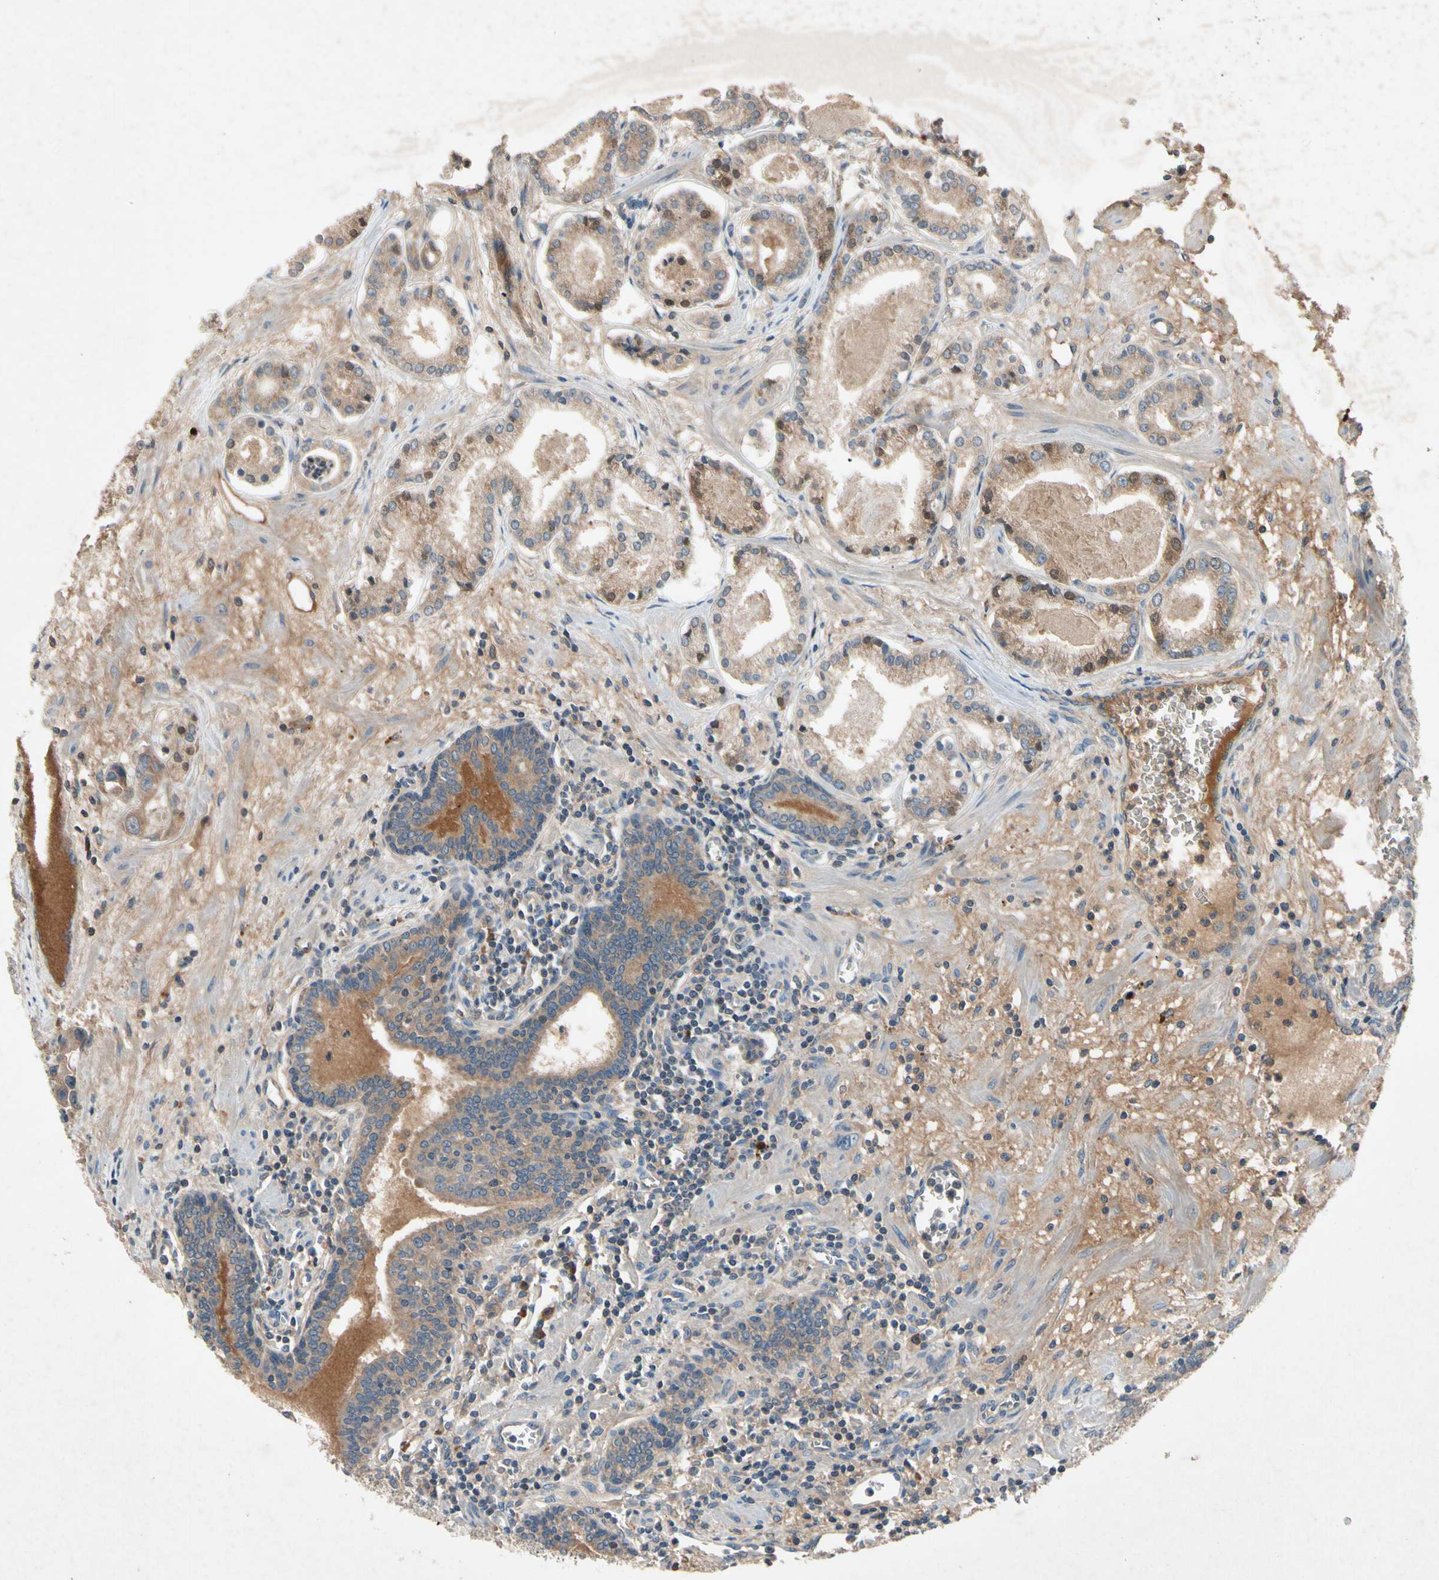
{"staining": {"intensity": "weak", "quantity": ">75%", "location": "cytoplasmic/membranous"}, "tissue": "prostate cancer", "cell_type": "Tumor cells", "image_type": "cancer", "snomed": [{"axis": "morphology", "description": "Adenocarcinoma, Low grade"}, {"axis": "topography", "description": "Prostate"}], "caption": "Prostate adenocarcinoma (low-grade) stained with DAB IHC exhibits low levels of weak cytoplasmic/membranous expression in about >75% of tumor cells. (IHC, brightfield microscopy, high magnification).", "gene": "IL1RL1", "patient": {"sex": "male", "age": 59}}